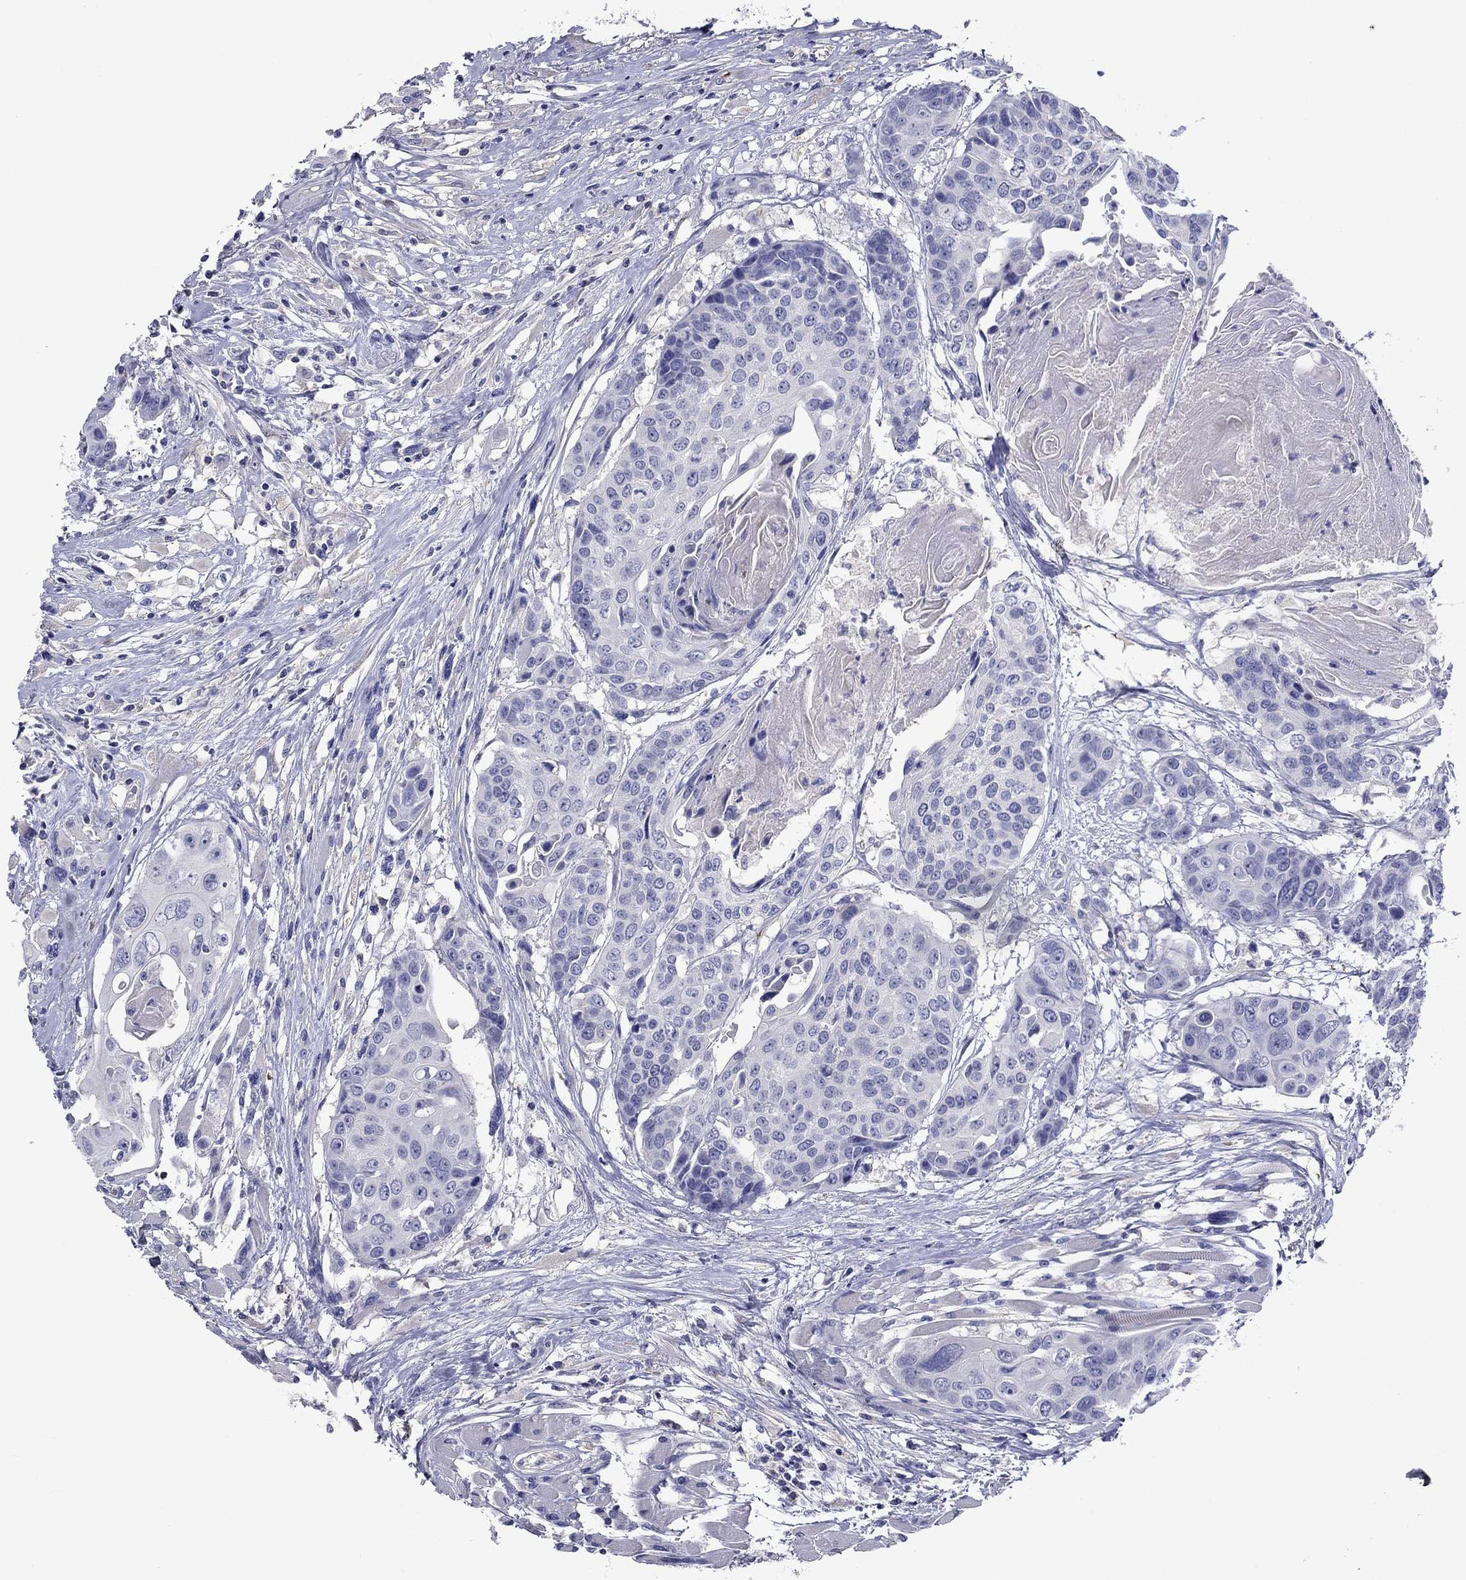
{"staining": {"intensity": "negative", "quantity": "none", "location": "none"}, "tissue": "head and neck cancer", "cell_type": "Tumor cells", "image_type": "cancer", "snomed": [{"axis": "morphology", "description": "Squamous cell carcinoma, NOS"}, {"axis": "topography", "description": "Oral tissue"}, {"axis": "topography", "description": "Head-Neck"}], "caption": "This image is of squamous cell carcinoma (head and neck) stained with IHC to label a protein in brown with the nuclei are counter-stained blue. There is no staining in tumor cells.", "gene": "CNDP1", "patient": {"sex": "male", "age": 56}}